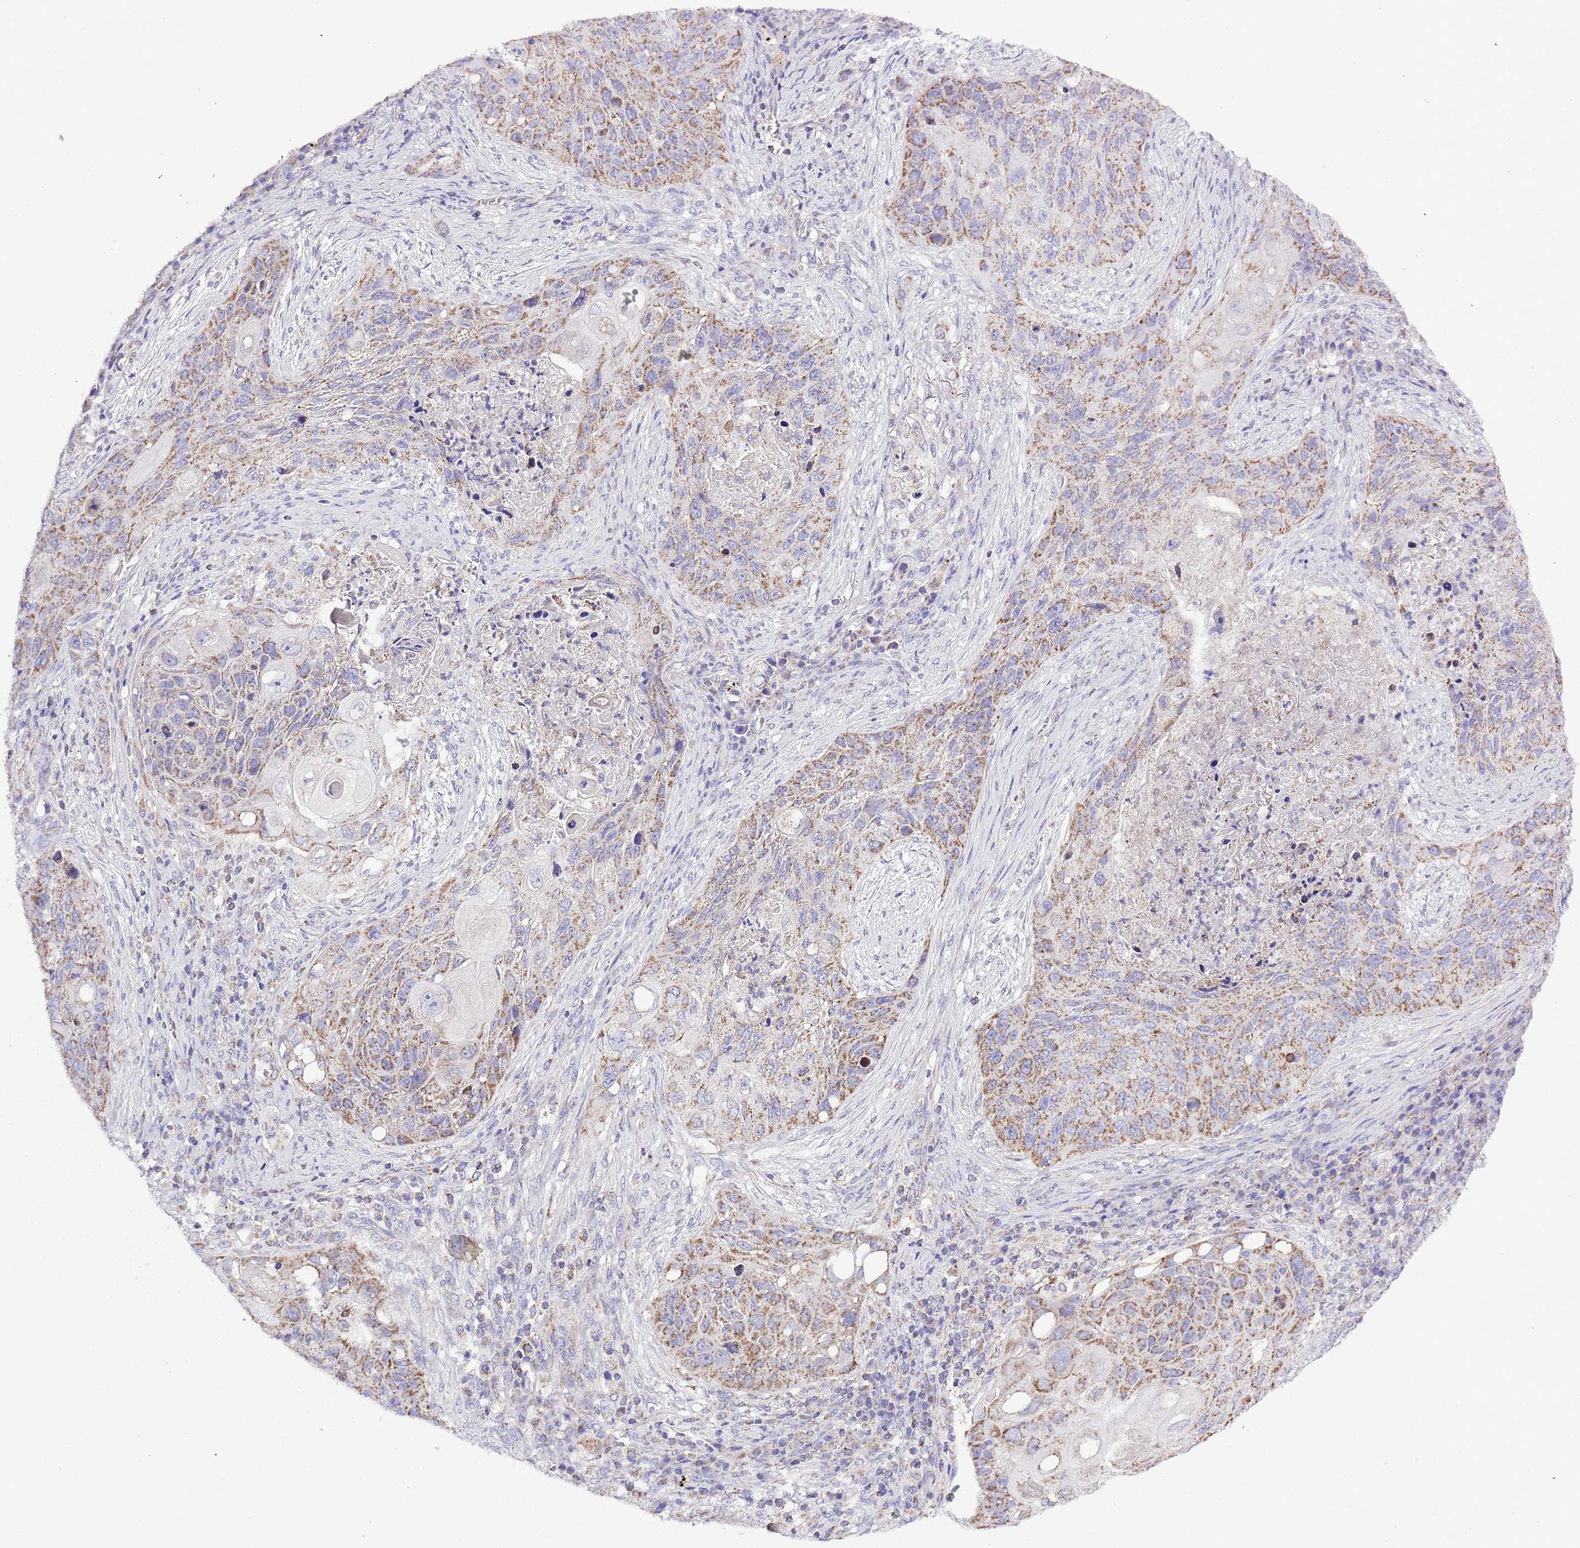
{"staining": {"intensity": "moderate", "quantity": ">75%", "location": "cytoplasmic/membranous"}, "tissue": "lung cancer", "cell_type": "Tumor cells", "image_type": "cancer", "snomed": [{"axis": "morphology", "description": "Squamous cell carcinoma, NOS"}, {"axis": "topography", "description": "Lung"}], "caption": "This is a photomicrograph of IHC staining of lung squamous cell carcinoma, which shows moderate expression in the cytoplasmic/membranous of tumor cells.", "gene": "TEKTIP1", "patient": {"sex": "female", "age": 63}}